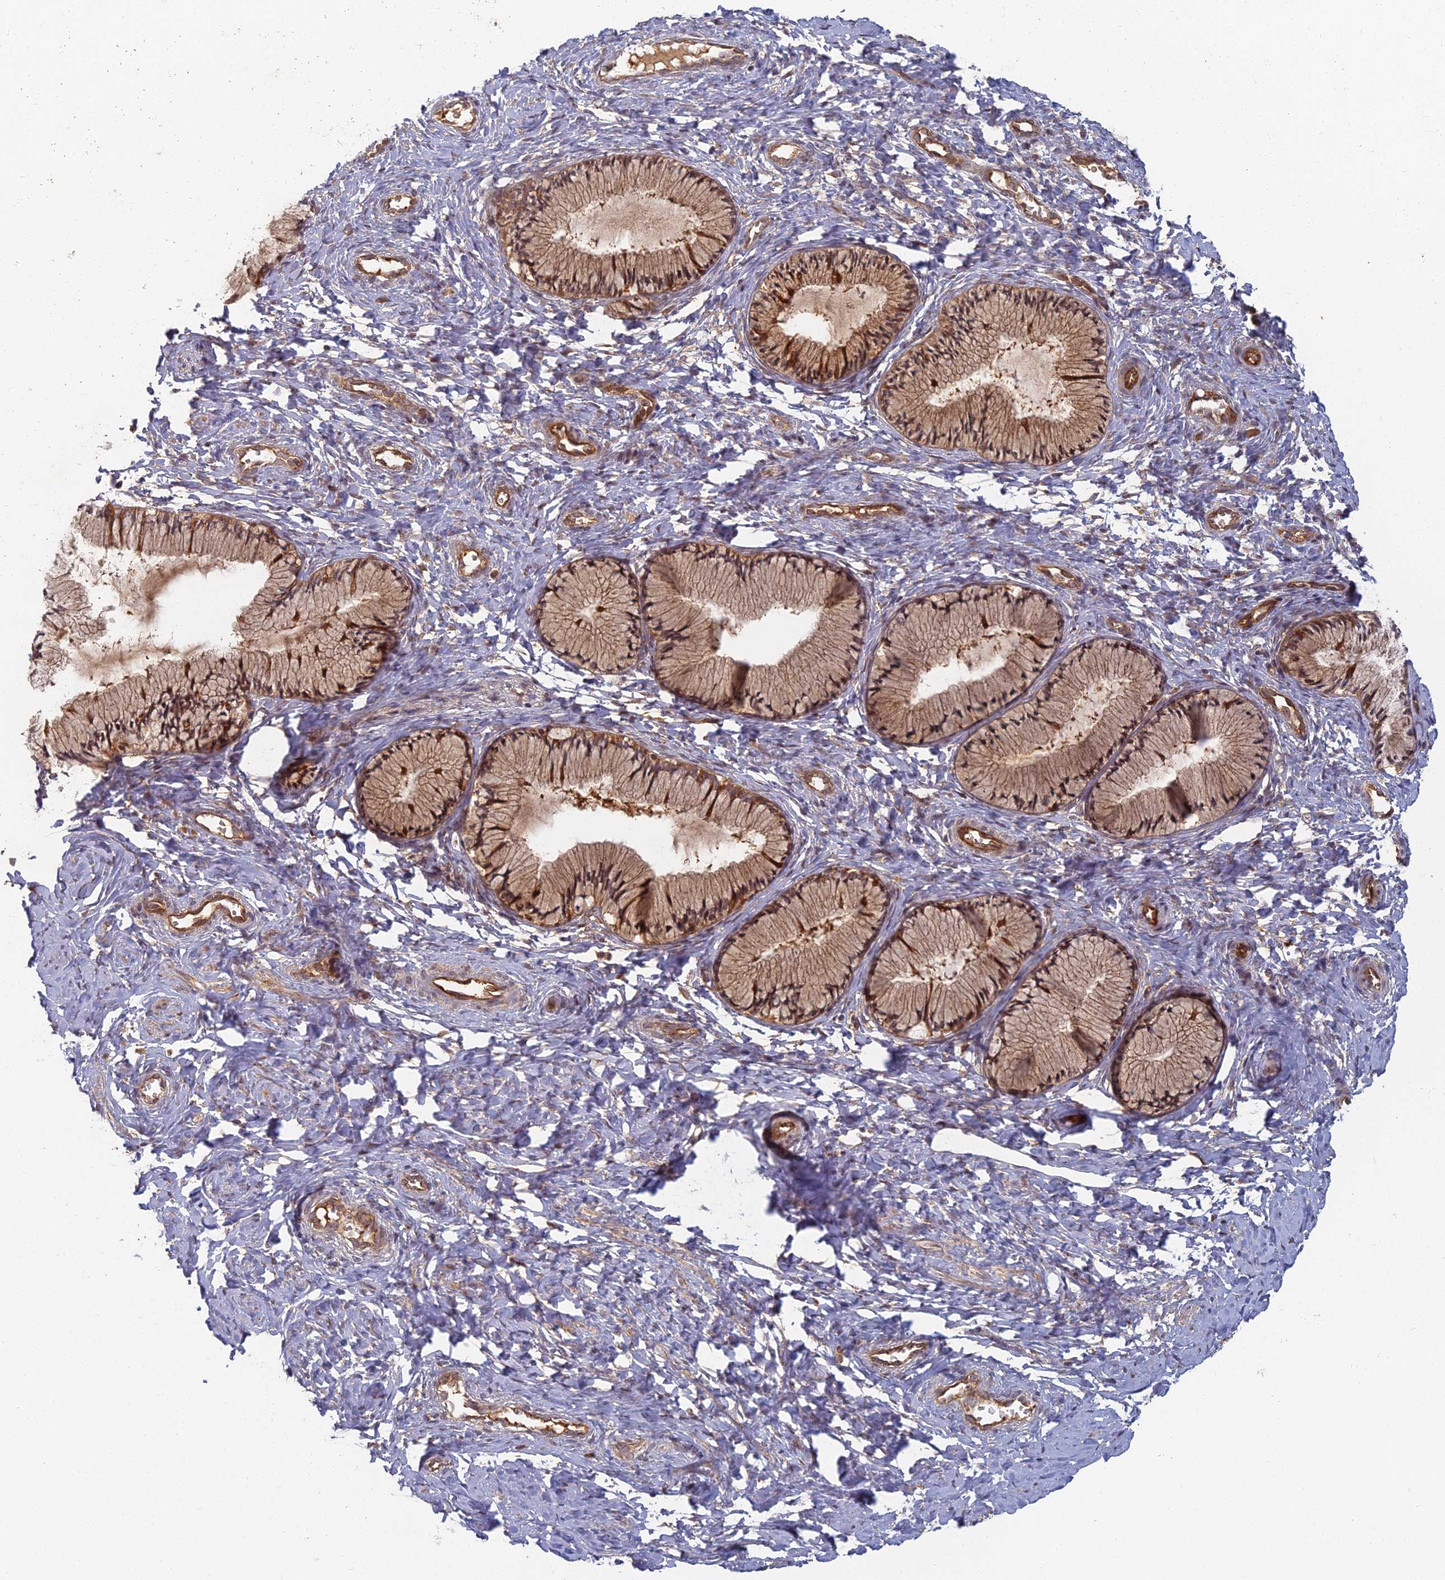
{"staining": {"intensity": "moderate", "quantity": ">75%", "location": "cytoplasmic/membranous"}, "tissue": "cervix", "cell_type": "Glandular cells", "image_type": "normal", "snomed": [{"axis": "morphology", "description": "Normal tissue, NOS"}, {"axis": "topography", "description": "Cervix"}], "caption": "The image exhibits staining of unremarkable cervix, revealing moderate cytoplasmic/membranous protein positivity (brown color) within glandular cells.", "gene": "INO80D", "patient": {"sex": "female", "age": 27}}